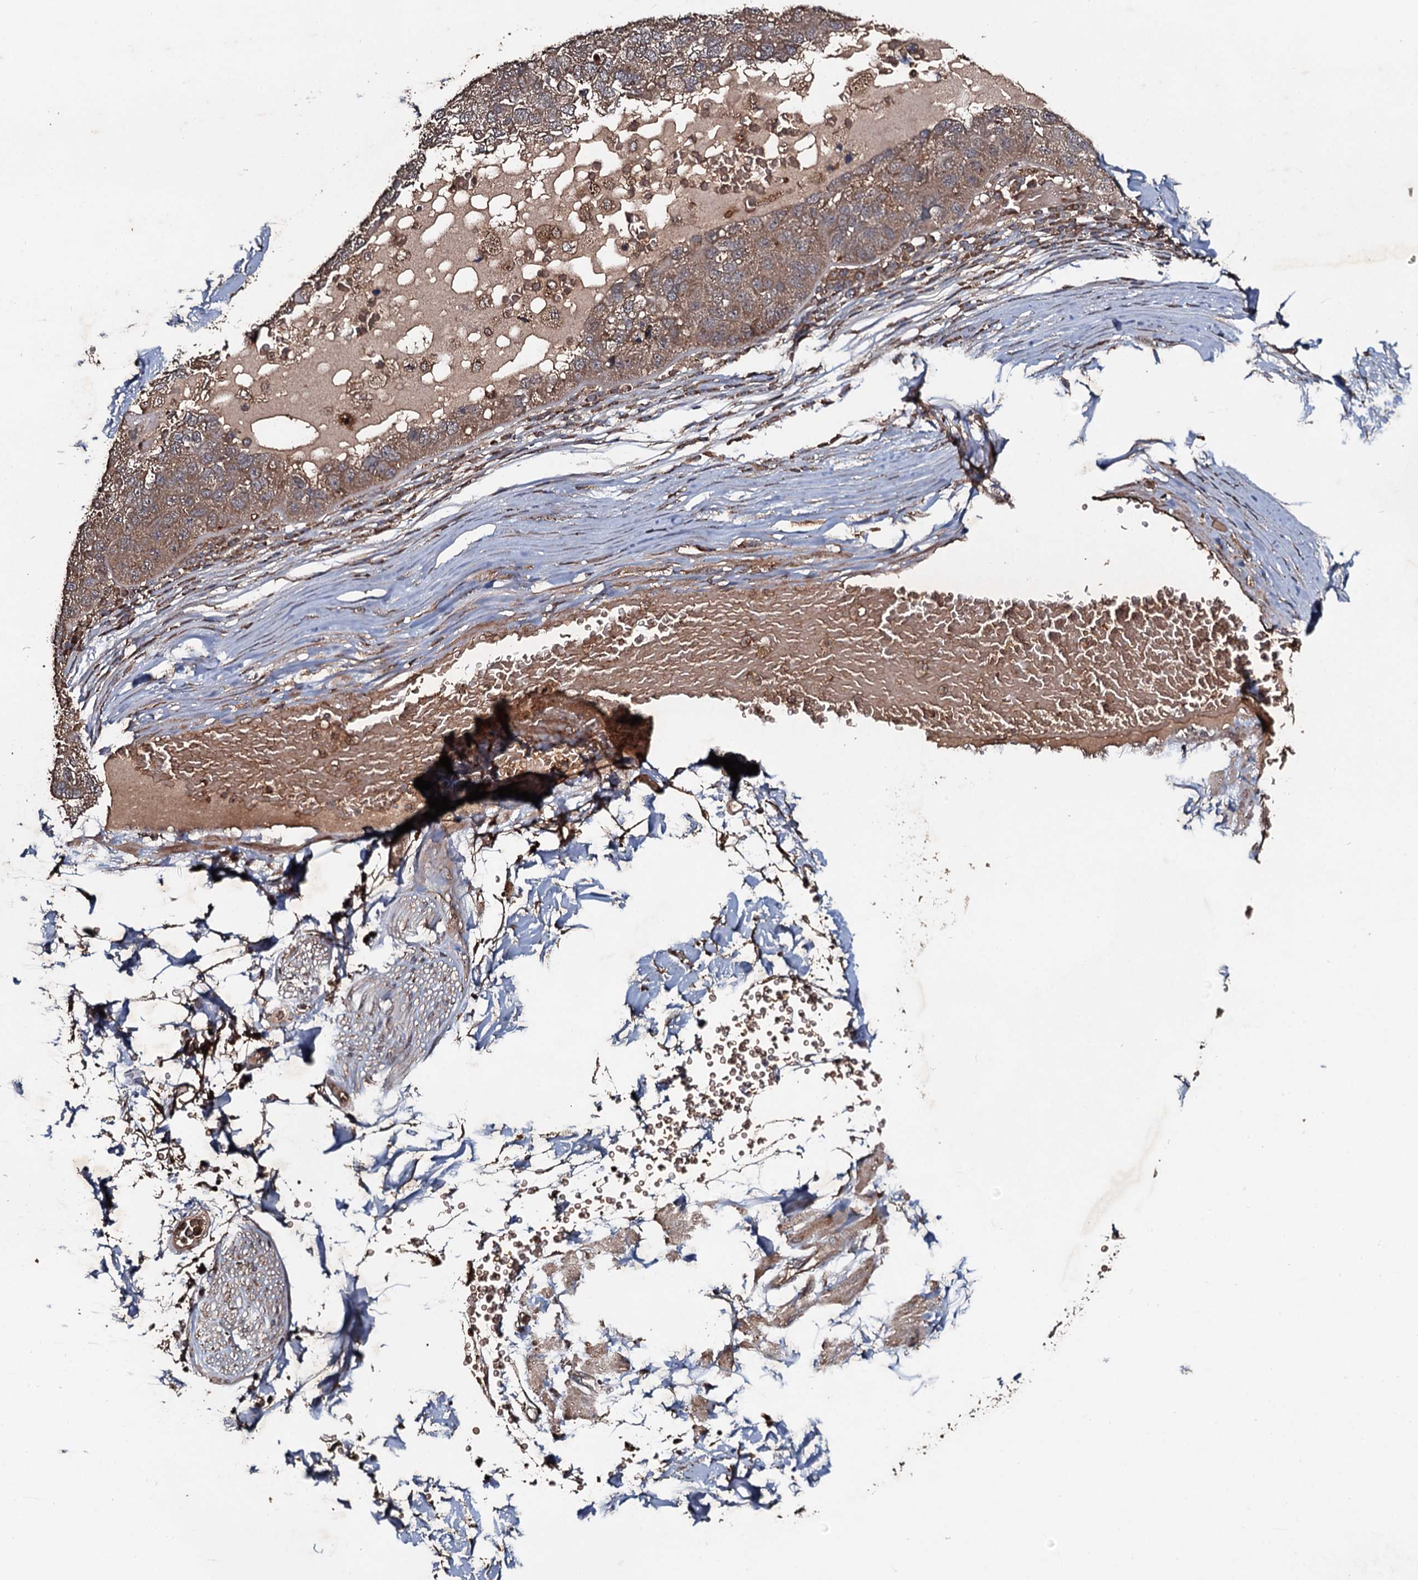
{"staining": {"intensity": "moderate", "quantity": ">75%", "location": "cytoplasmic/membranous"}, "tissue": "pancreatic cancer", "cell_type": "Tumor cells", "image_type": "cancer", "snomed": [{"axis": "morphology", "description": "Adenocarcinoma, NOS"}, {"axis": "topography", "description": "Pancreas"}], "caption": "Protein analysis of pancreatic cancer tissue demonstrates moderate cytoplasmic/membranous positivity in about >75% of tumor cells.", "gene": "ADGRG3", "patient": {"sex": "female", "age": 61}}